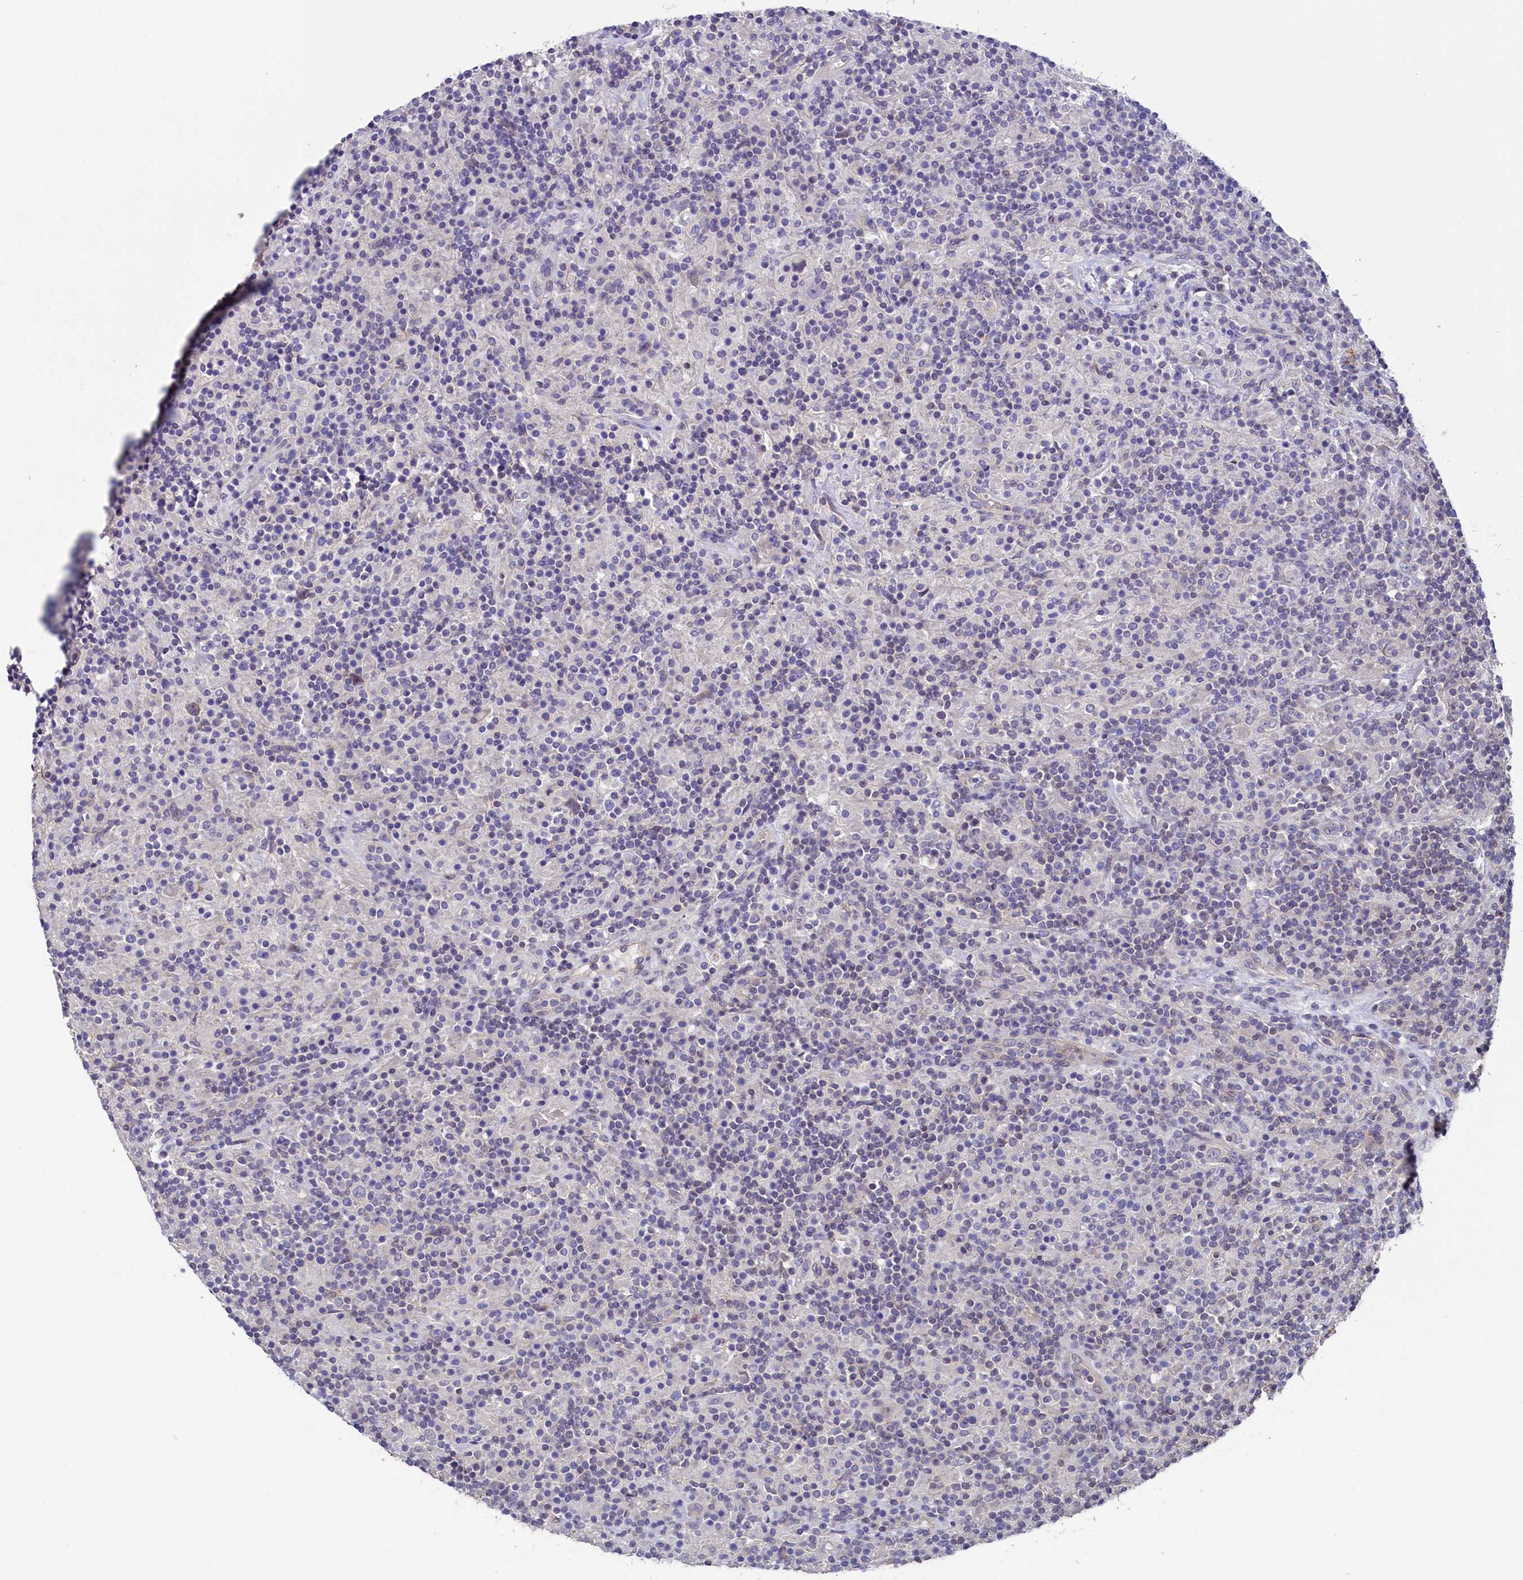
{"staining": {"intensity": "negative", "quantity": "none", "location": "none"}, "tissue": "lymphoma", "cell_type": "Tumor cells", "image_type": "cancer", "snomed": [{"axis": "morphology", "description": "Hodgkin's disease, NOS"}, {"axis": "topography", "description": "Lymph node"}], "caption": "DAB (3,3'-diaminobenzidine) immunohistochemical staining of human Hodgkin's disease demonstrates no significant expression in tumor cells.", "gene": "FLYWCH2", "patient": {"sex": "male", "age": 70}}